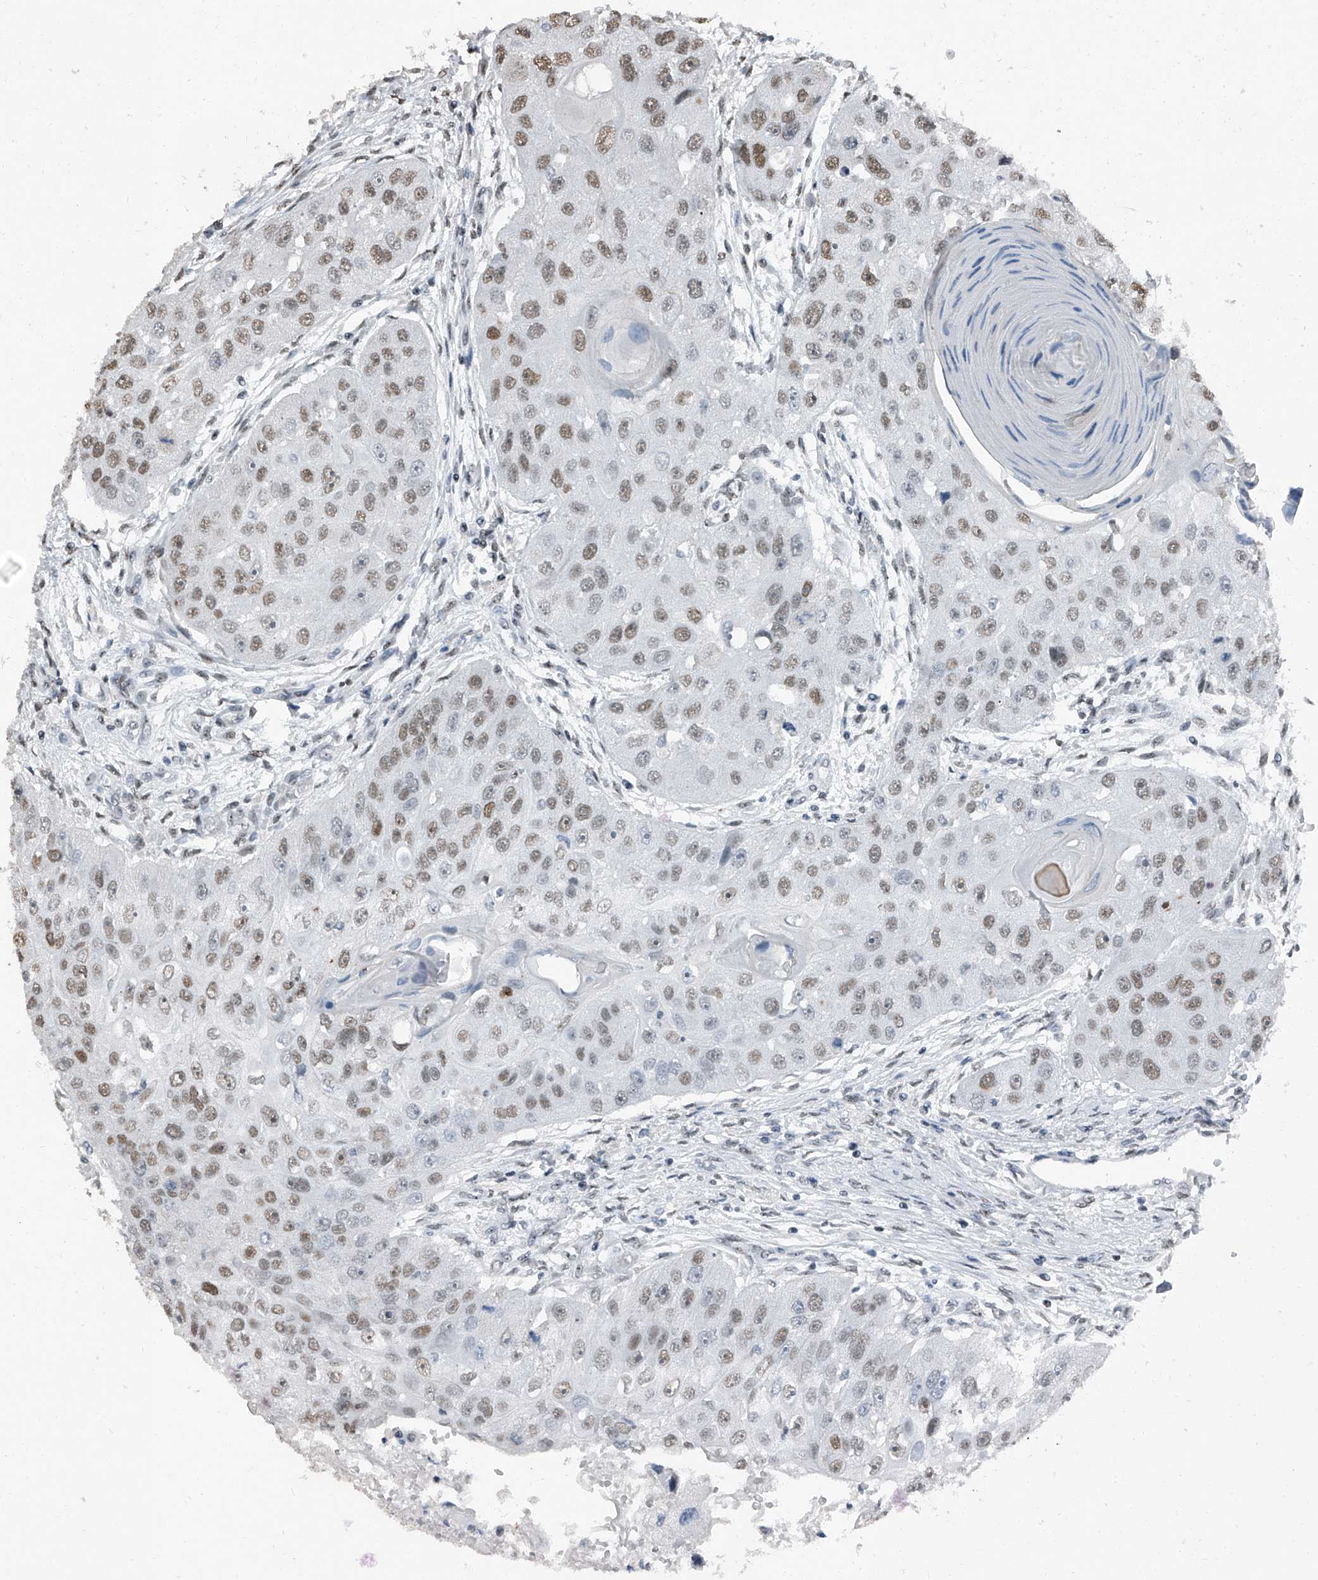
{"staining": {"intensity": "weak", "quantity": ">75%", "location": "nuclear"}, "tissue": "head and neck cancer", "cell_type": "Tumor cells", "image_type": "cancer", "snomed": [{"axis": "morphology", "description": "Normal tissue, NOS"}, {"axis": "morphology", "description": "Squamous cell carcinoma, NOS"}, {"axis": "topography", "description": "Skeletal muscle"}, {"axis": "topography", "description": "Head-Neck"}], "caption": "This is an image of immunohistochemistry staining of head and neck cancer, which shows weak staining in the nuclear of tumor cells.", "gene": "TCOF1", "patient": {"sex": "male", "age": 51}}